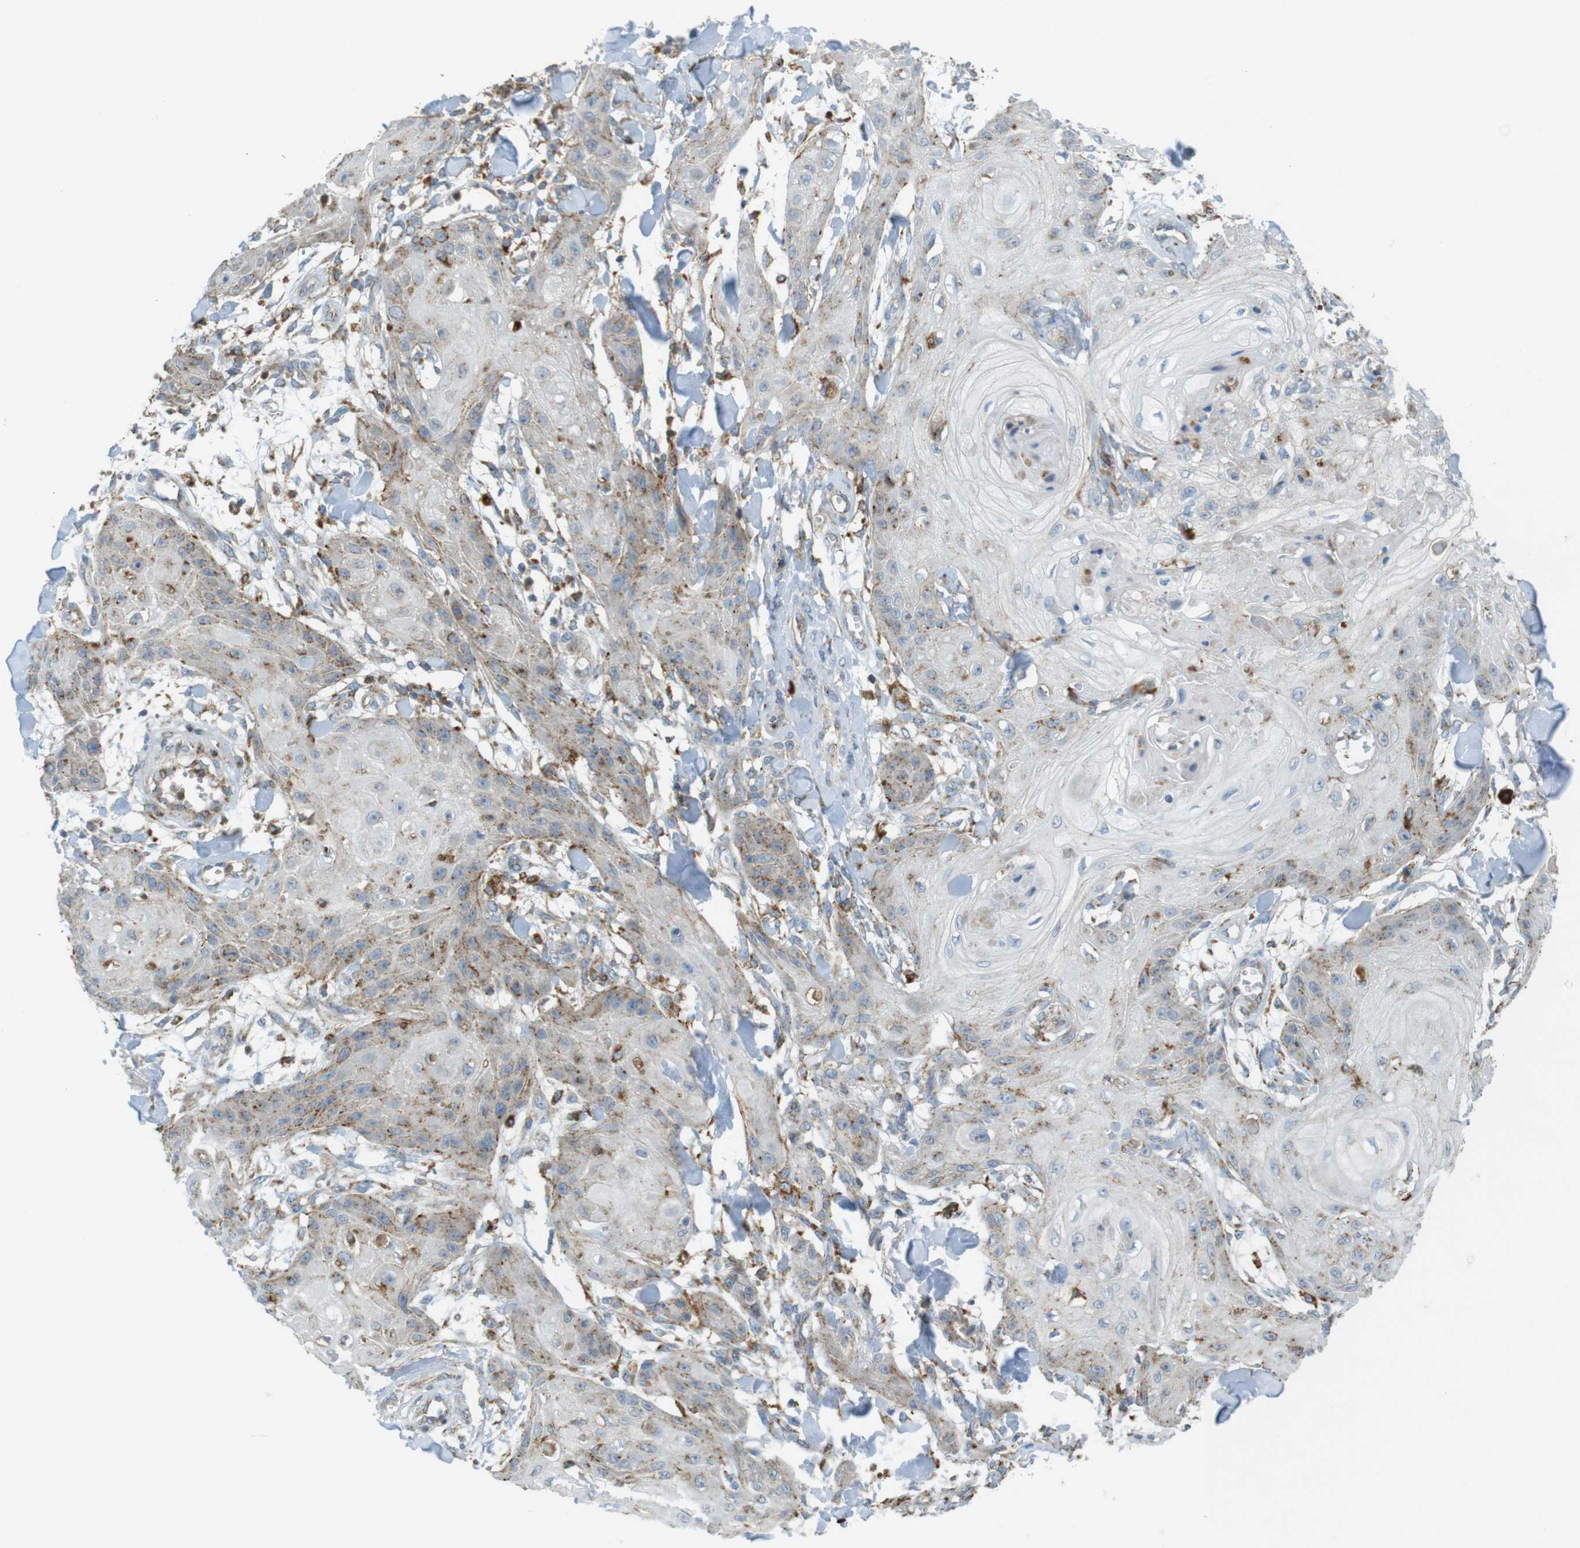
{"staining": {"intensity": "weak", "quantity": "25%-75%", "location": "cytoplasmic/membranous"}, "tissue": "skin cancer", "cell_type": "Tumor cells", "image_type": "cancer", "snomed": [{"axis": "morphology", "description": "Squamous cell carcinoma, NOS"}, {"axis": "topography", "description": "Skin"}], "caption": "Tumor cells show weak cytoplasmic/membranous expression in approximately 25%-75% of cells in skin cancer.", "gene": "LAMP1", "patient": {"sex": "male", "age": 74}}